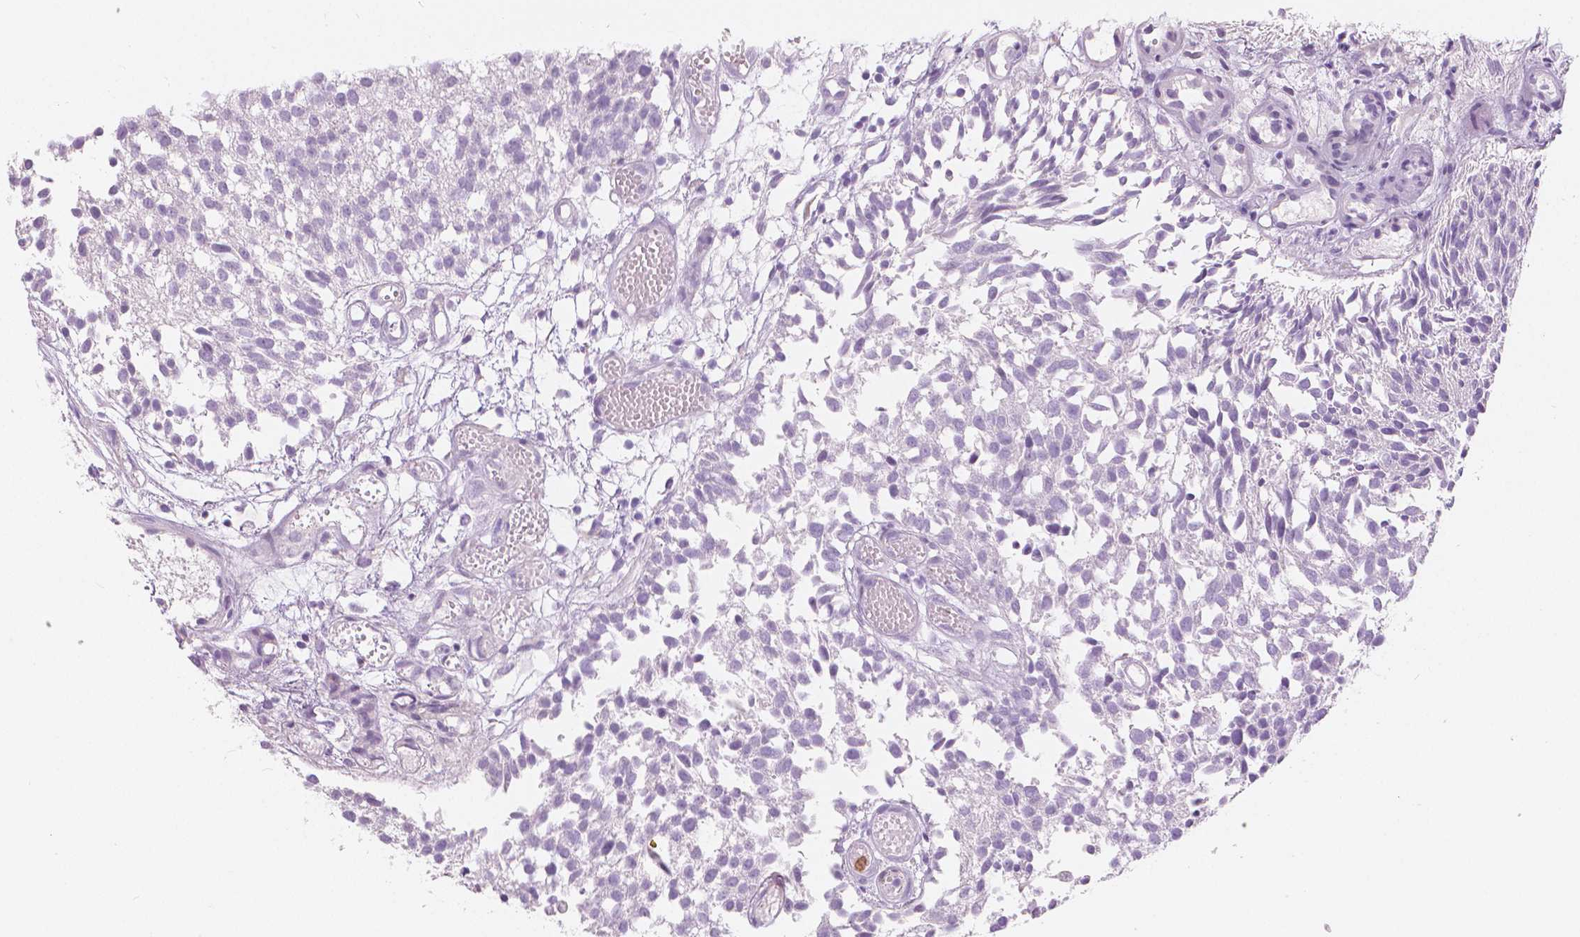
{"staining": {"intensity": "negative", "quantity": "none", "location": "none"}, "tissue": "urothelial cancer", "cell_type": "Tumor cells", "image_type": "cancer", "snomed": [{"axis": "morphology", "description": "Urothelial carcinoma, Low grade"}, {"axis": "topography", "description": "Urinary bladder"}], "caption": "Low-grade urothelial carcinoma was stained to show a protein in brown. There is no significant staining in tumor cells.", "gene": "CXCR2", "patient": {"sex": "male", "age": 70}}